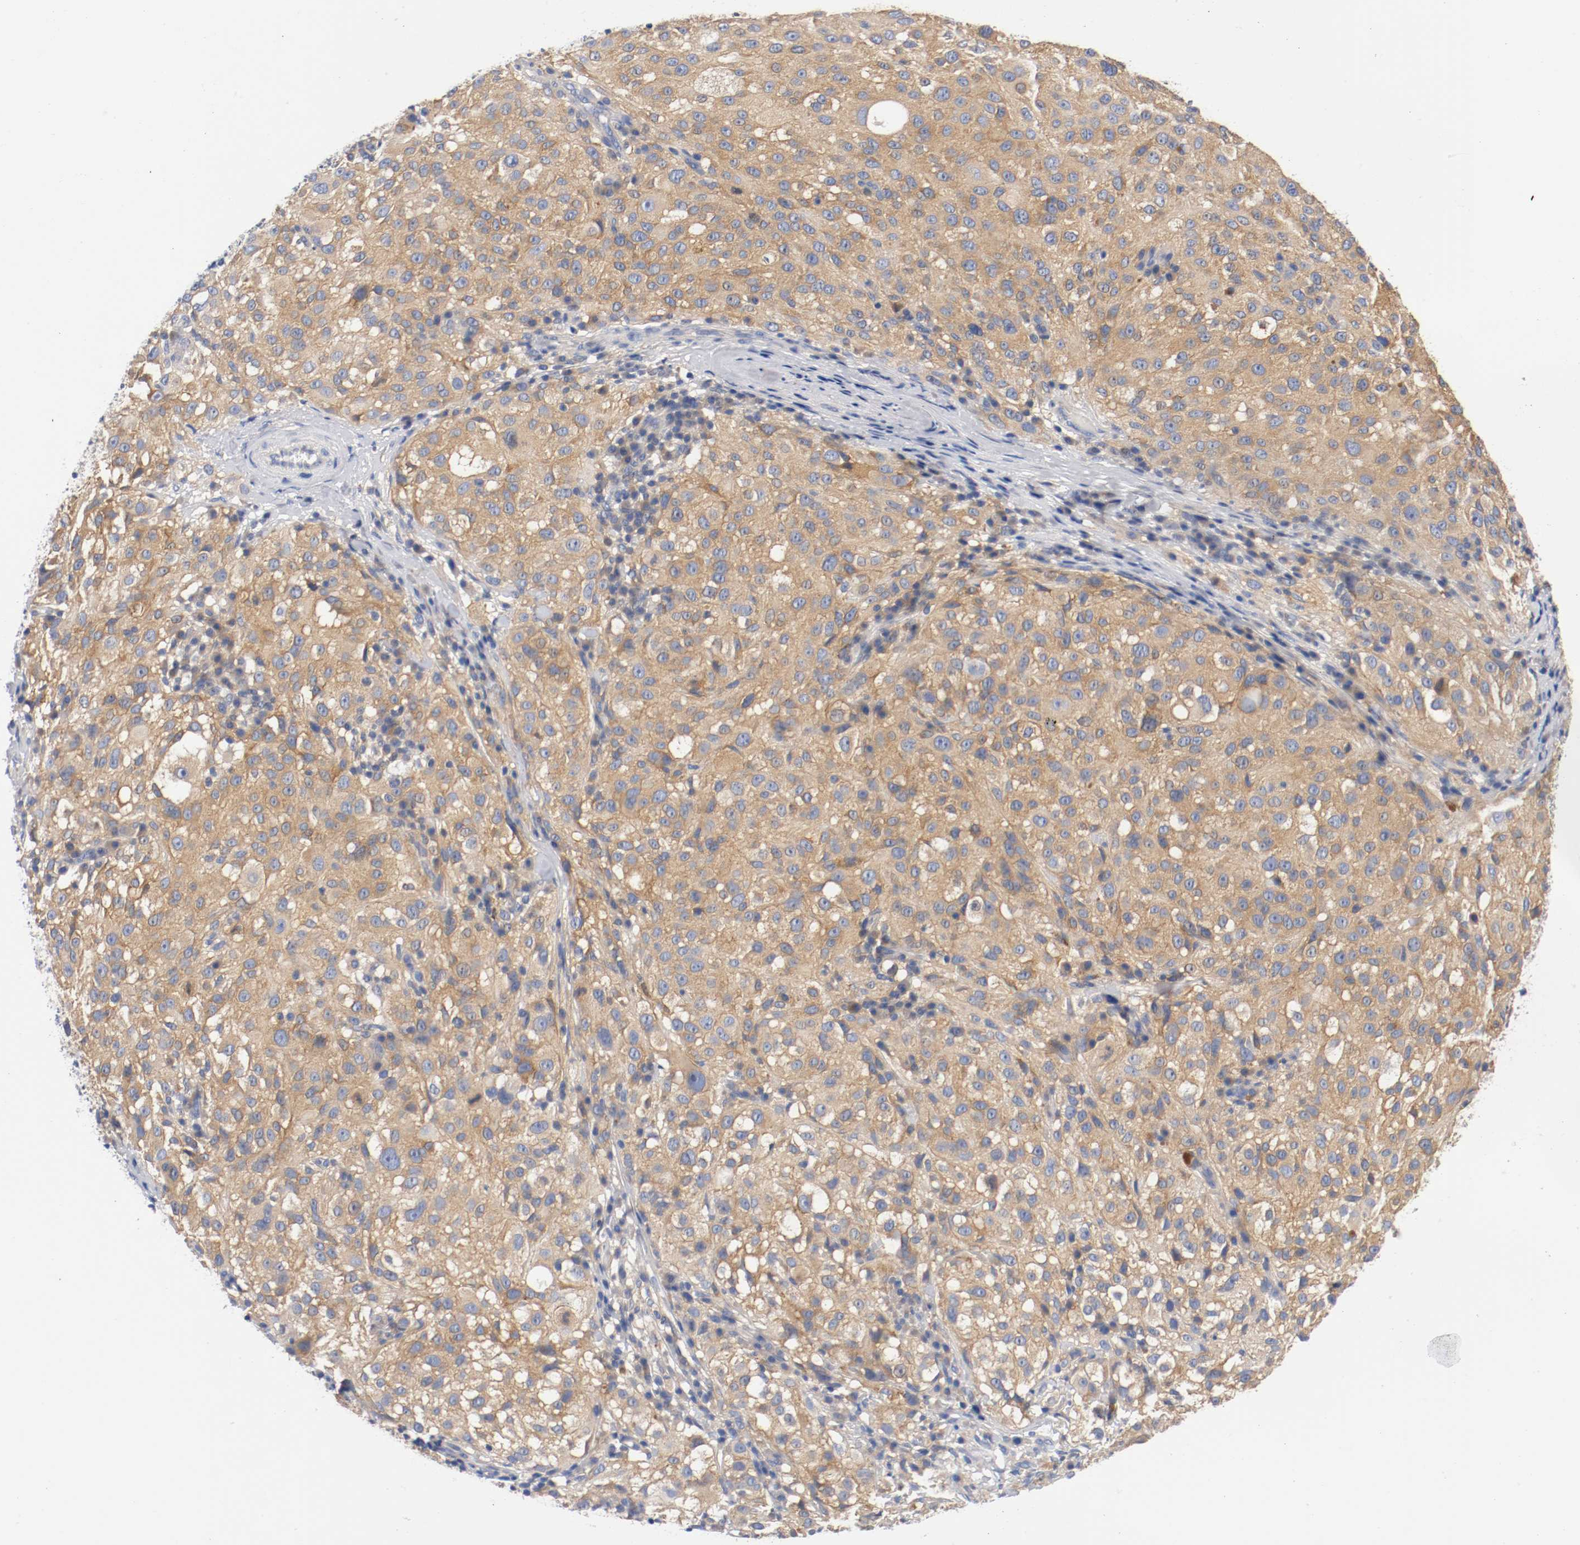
{"staining": {"intensity": "strong", "quantity": ">75%", "location": "cytoplasmic/membranous"}, "tissue": "melanoma", "cell_type": "Tumor cells", "image_type": "cancer", "snomed": [{"axis": "morphology", "description": "Necrosis, NOS"}, {"axis": "morphology", "description": "Malignant melanoma, NOS"}, {"axis": "topography", "description": "Skin"}], "caption": "Melanoma stained with immunohistochemistry (IHC) shows strong cytoplasmic/membranous staining in approximately >75% of tumor cells.", "gene": "HGS", "patient": {"sex": "female", "age": 87}}